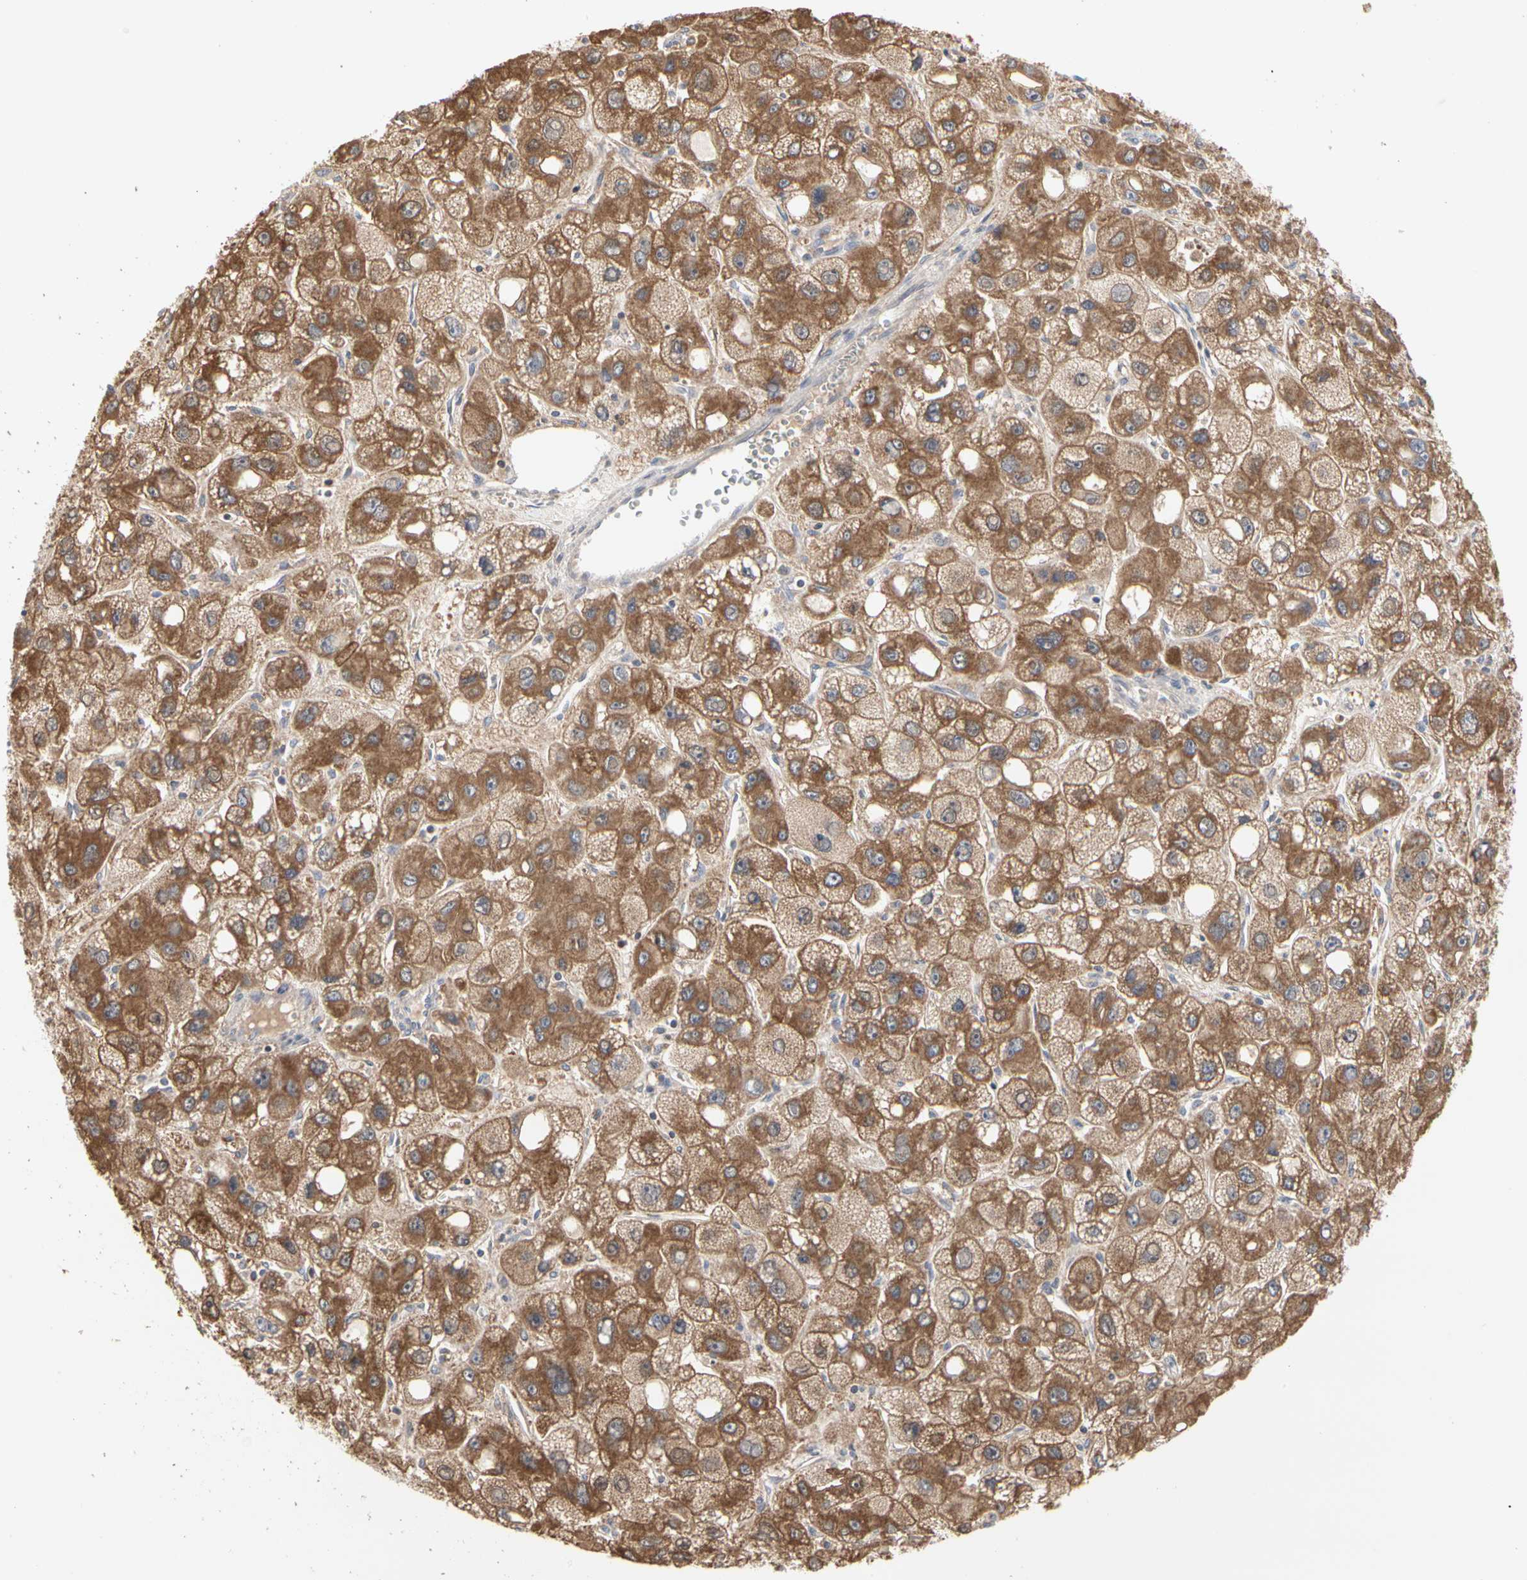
{"staining": {"intensity": "moderate", "quantity": ">75%", "location": "cytoplasmic/membranous"}, "tissue": "liver cancer", "cell_type": "Tumor cells", "image_type": "cancer", "snomed": [{"axis": "morphology", "description": "Carcinoma, Hepatocellular, NOS"}, {"axis": "topography", "description": "Liver"}], "caption": "Protein positivity by immunohistochemistry shows moderate cytoplasmic/membranous expression in approximately >75% of tumor cells in liver cancer.", "gene": "TSKU", "patient": {"sex": "male", "age": 55}}